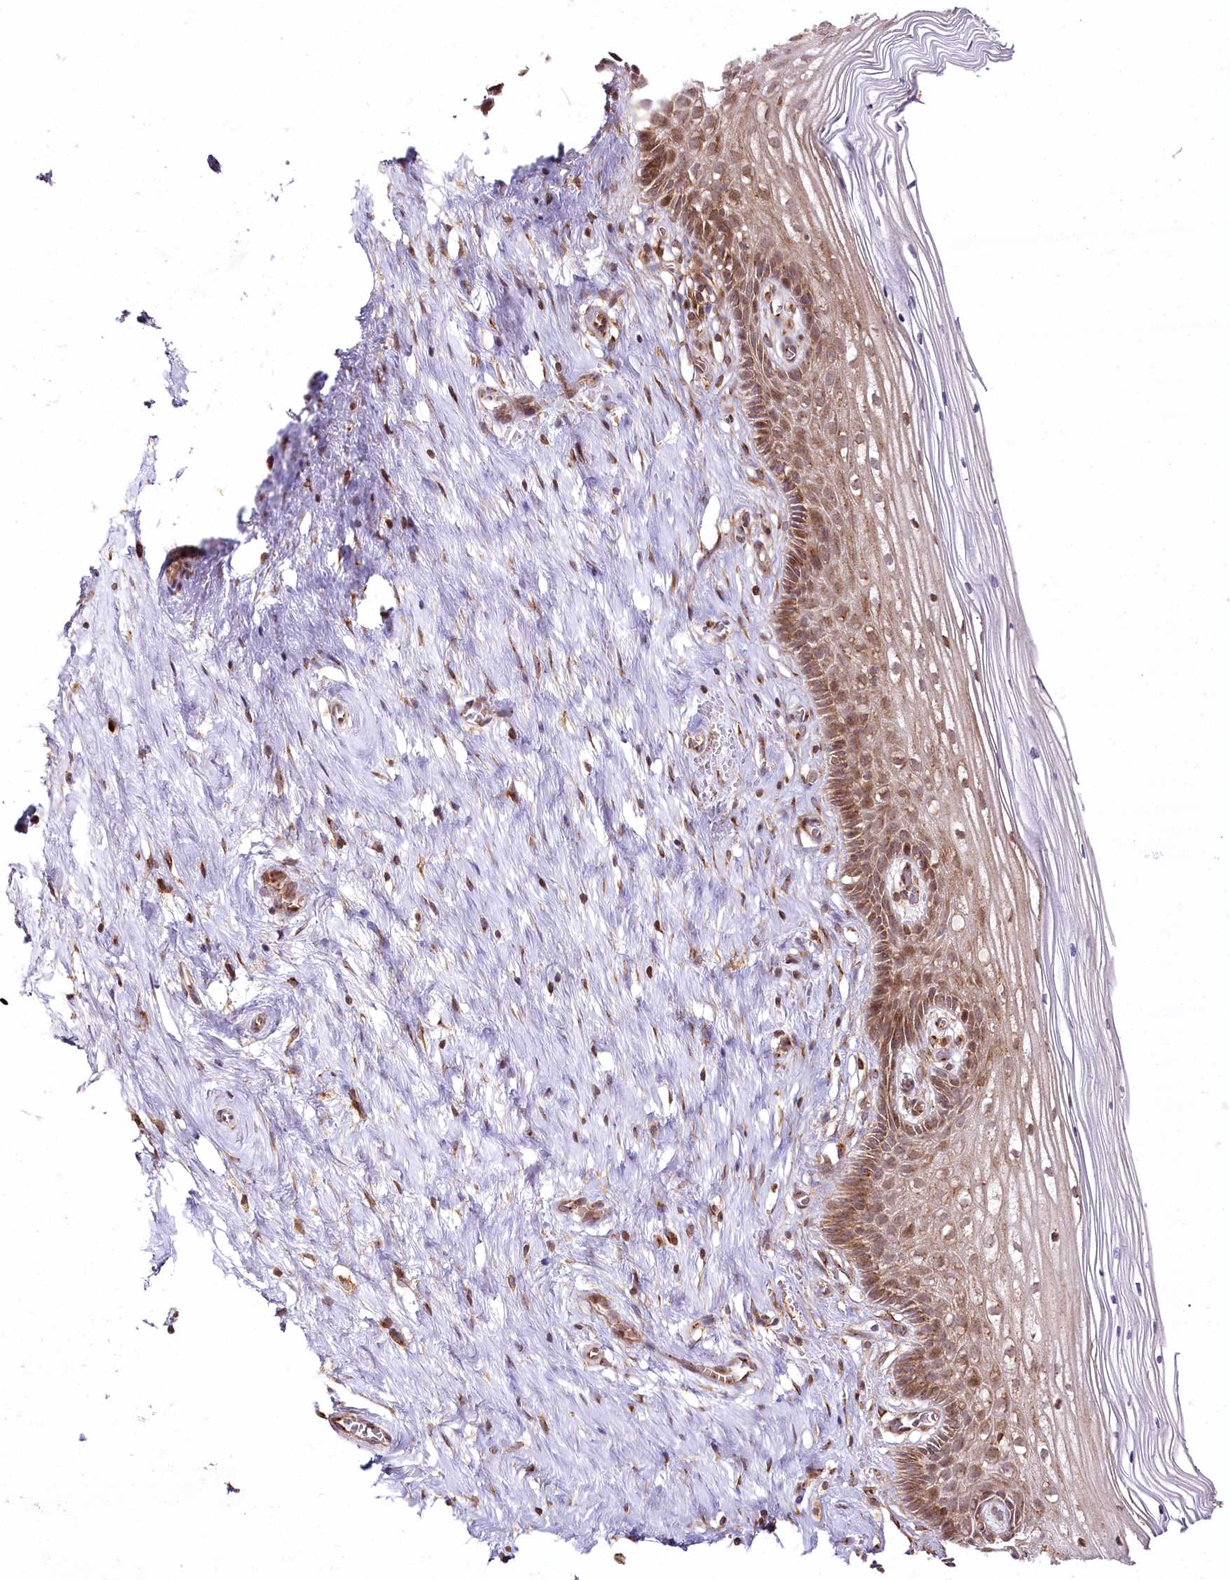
{"staining": {"intensity": "strong", "quantity": ">75%", "location": "cytoplasmic/membranous"}, "tissue": "cervix", "cell_type": "Glandular cells", "image_type": "normal", "snomed": [{"axis": "morphology", "description": "Normal tissue, NOS"}, {"axis": "topography", "description": "Cervix"}], "caption": "Brown immunohistochemical staining in unremarkable human cervix exhibits strong cytoplasmic/membranous staining in about >75% of glandular cells. The staining is performed using DAB brown chromogen to label protein expression. The nuclei are counter-stained blue using hematoxylin.", "gene": "COPG1", "patient": {"sex": "female", "age": 33}}